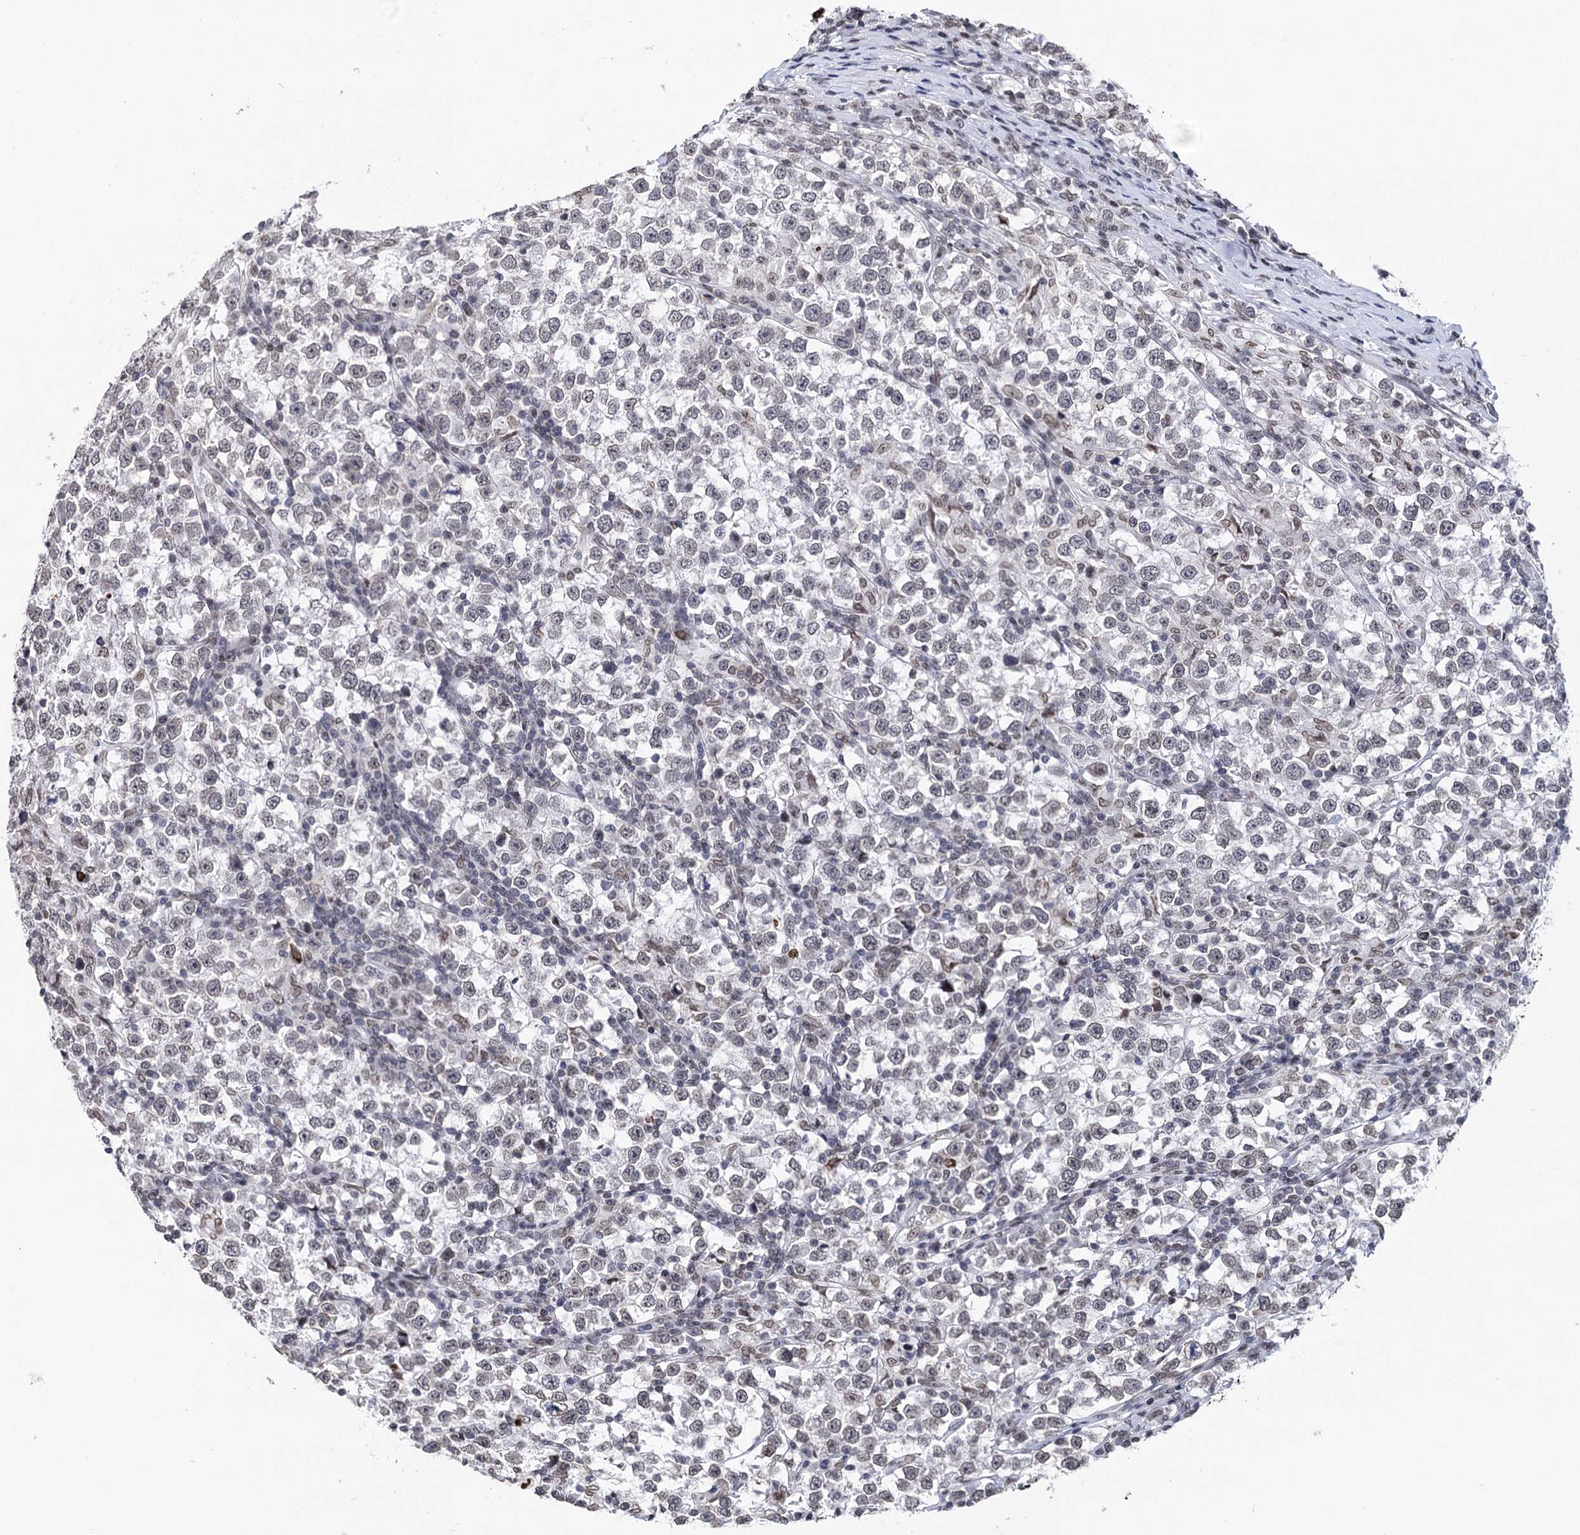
{"staining": {"intensity": "negative", "quantity": "none", "location": "none"}, "tissue": "testis cancer", "cell_type": "Tumor cells", "image_type": "cancer", "snomed": [{"axis": "morphology", "description": "Normal tissue, NOS"}, {"axis": "morphology", "description": "Seminoma, NOS"}, {"axis": "topography", "description": "Testis"}], "caption": "A high-resolution photomicrograph shows IHC staining of testis cancer (seminoma), which shows no significant positivity in tumor cells.", "gene": "CCDC77", "patient": {"sex": "male", "age": 43}}